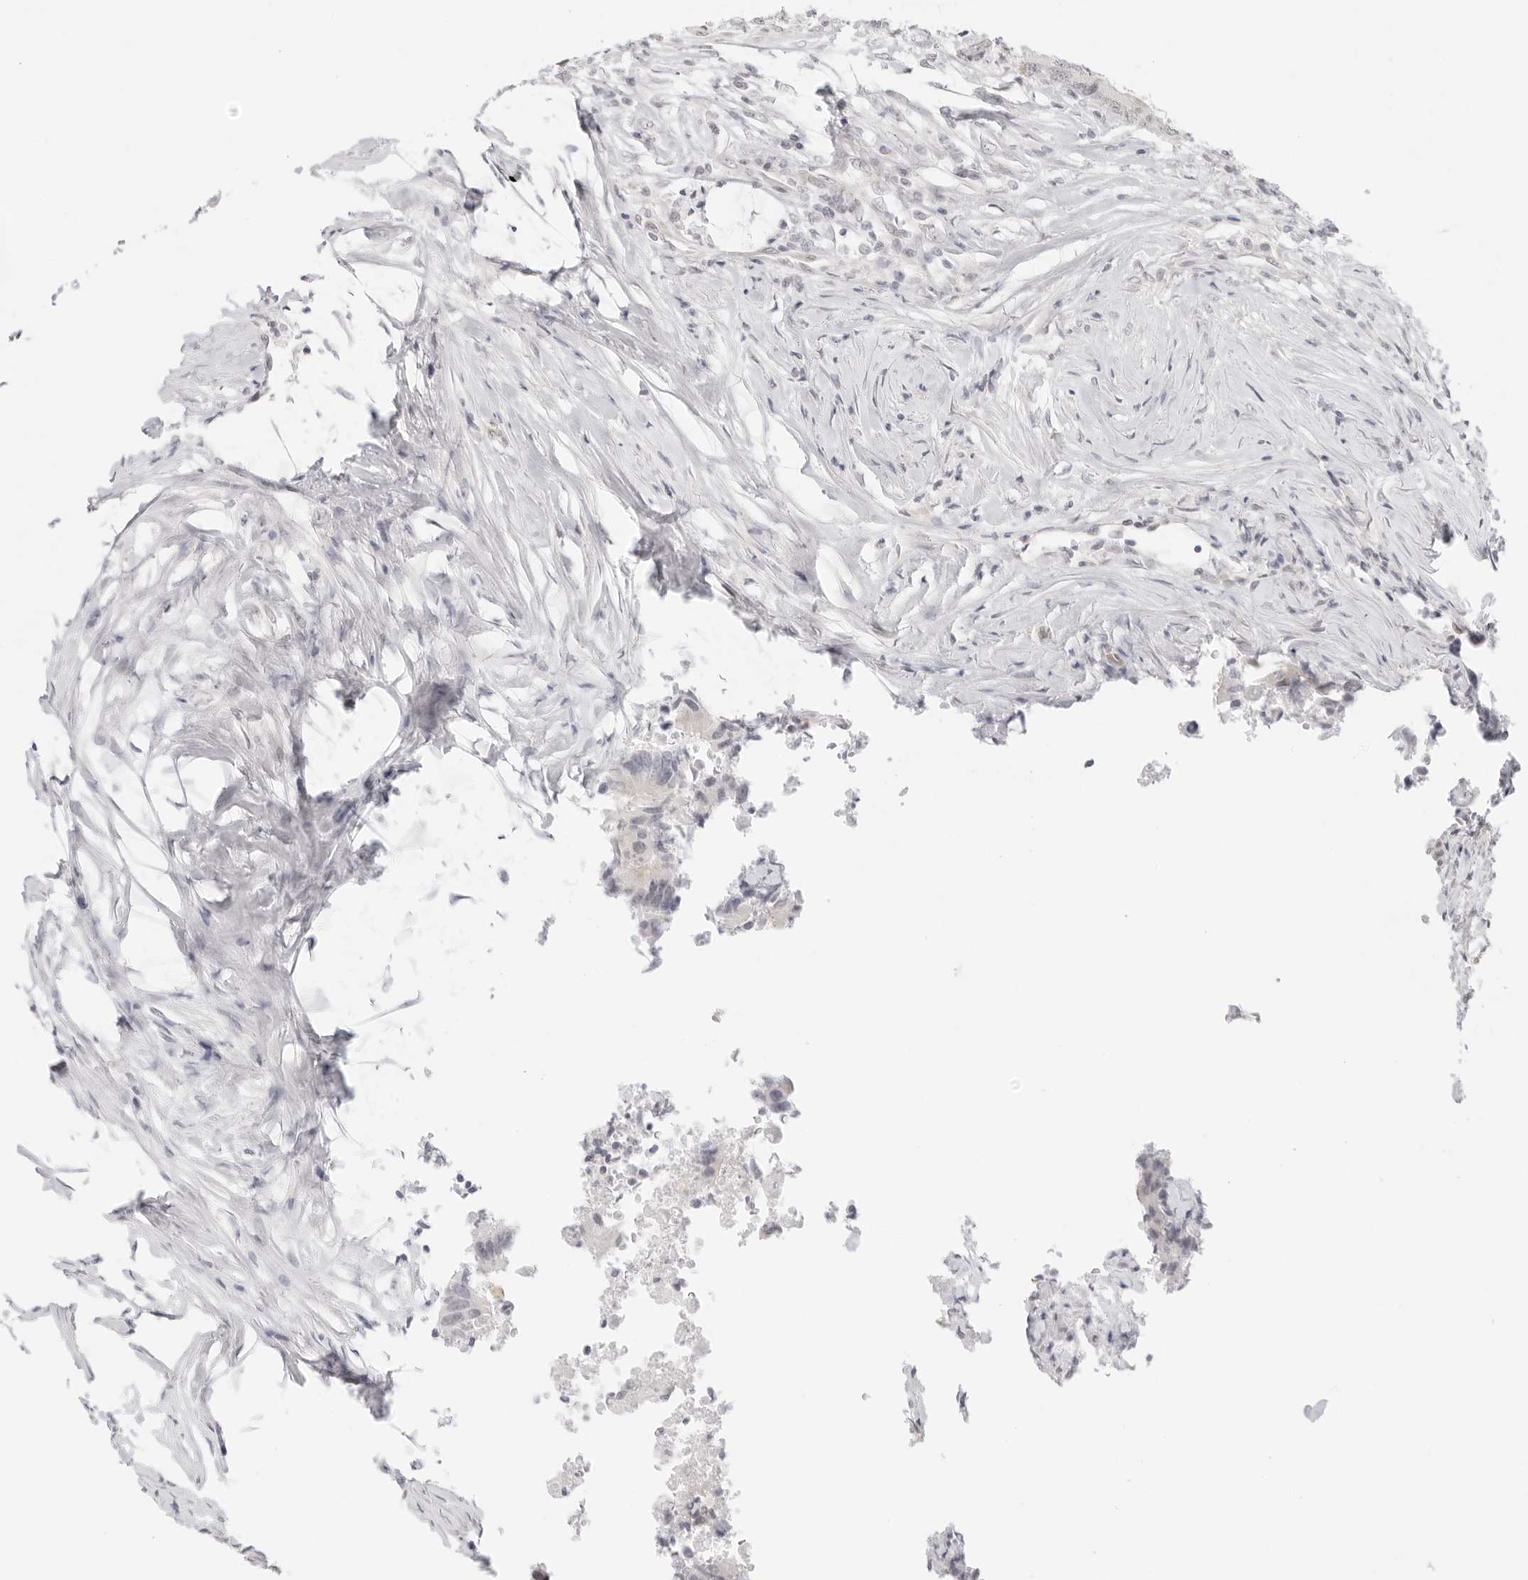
{"staining": {"intensity": "weak", "quantity": "<25%", "location": "nuclear"}, "tissue": "colorectal cancer", "cell_type": "Tumor cells", "image_type": "cancer", "snomed": [{"axis": "morphology", "description": "Adenocarcinoma, NOS"}, {"axis": "topography", "description": "Colon"}], "caption": "IHC image of neoplastic tissue: colorectal cancer stained with DAB displays no significant protein expression in tumor cells.", "gene": "MED18", "patient": {"sex": "male", "age": 71}}